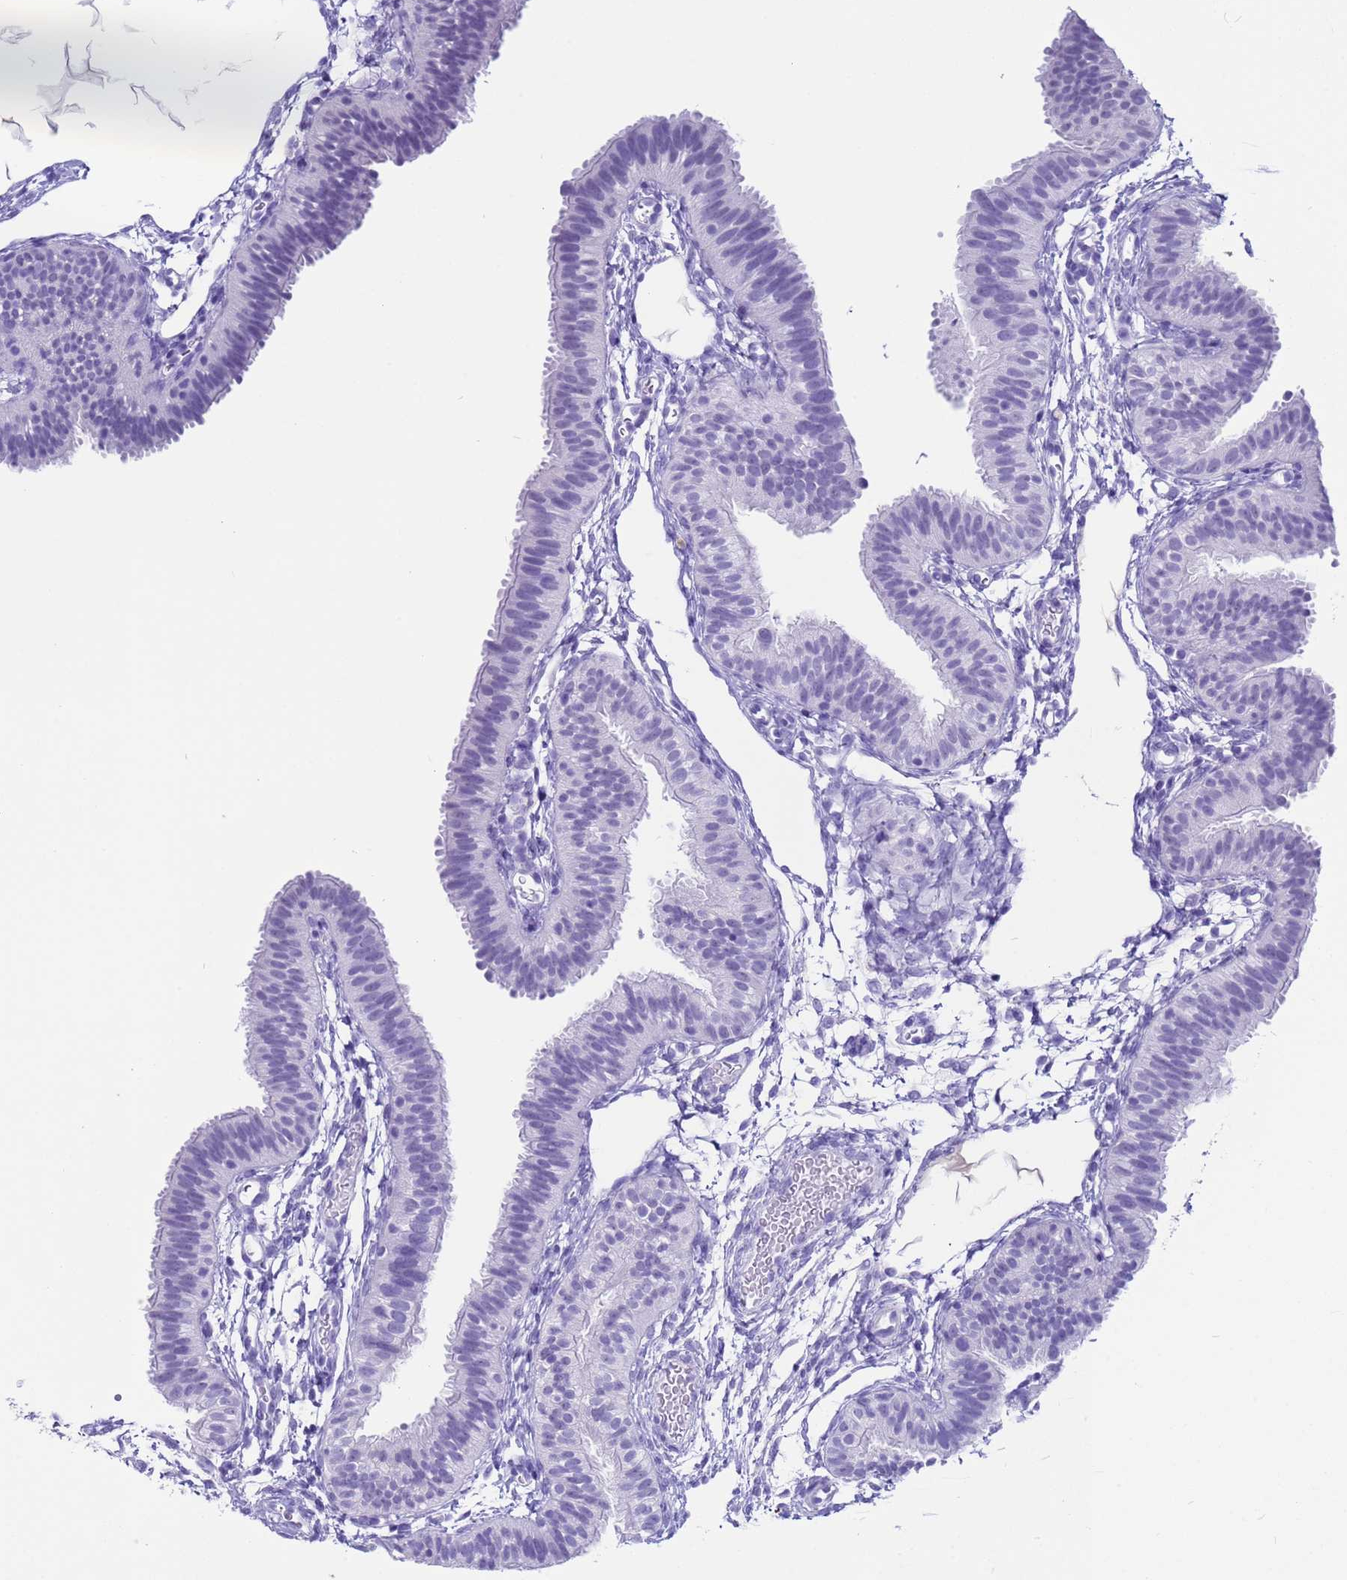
{"staining": {"intensity": "negative", "quantity": "none", "location": "none"}, "tissue": "fallopian tube", "cell_type": "Glandular cells", "image_type": "normal", "snomed": [{"axis": "morphology", "description": "Normal tissue, NOS"}, {"axis": "topography", "description": "Fallopian tube"}], "caption": "An IHC micrograph of benign fallopian tube is shown. There is no staining in glandular cells of fallopian tube. (DAB immunohistochemistry (IHC) with hematoxylin counter stain).", "gene": "CKM", "patient": {"sex": "female", "age": 35}}